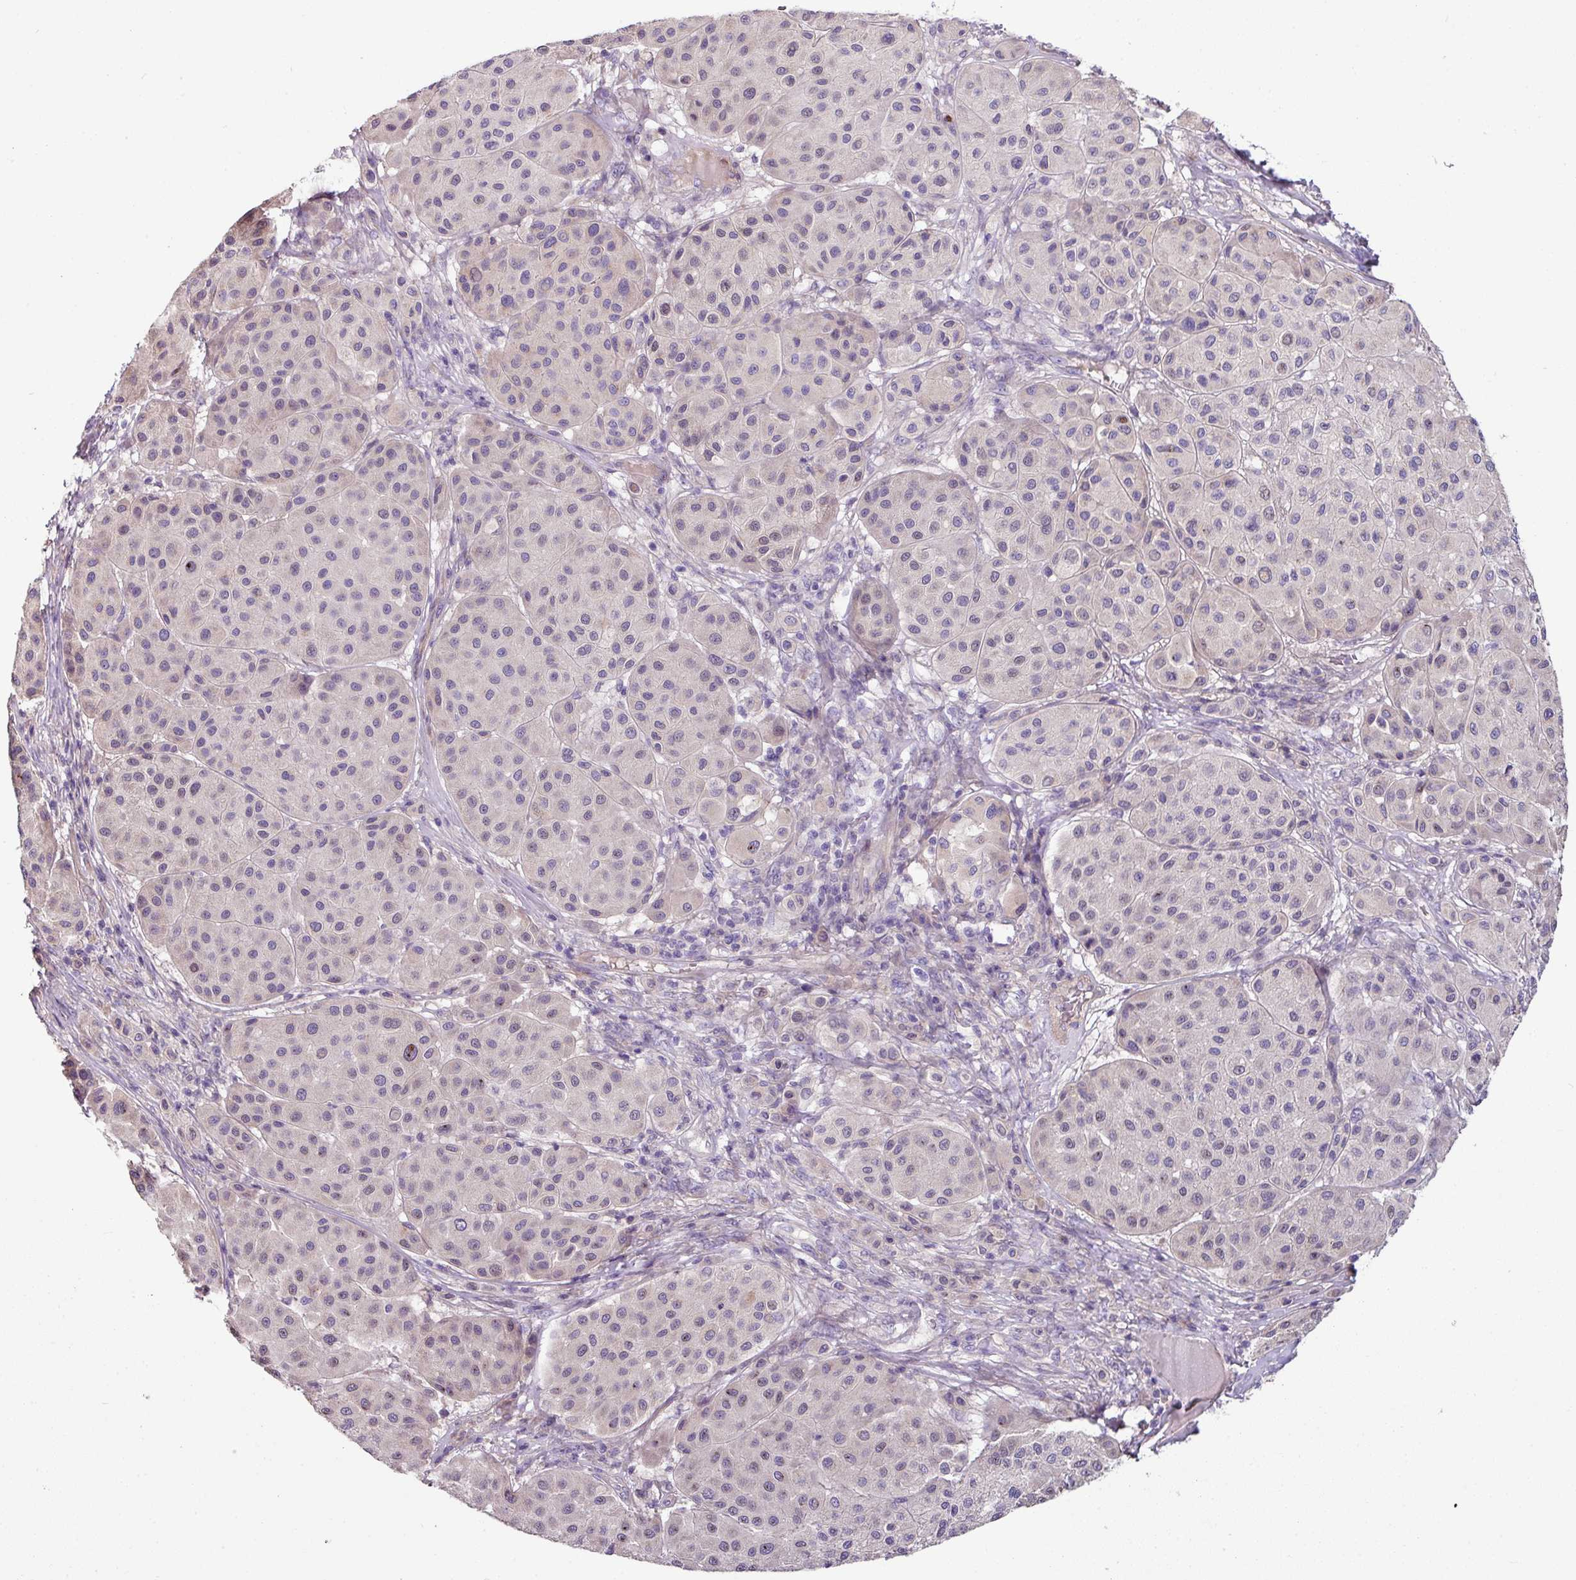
{"staining": {"intensity": "negative", "quantity": "none", "location": "none"}, "tissue": "melanoma", "cell_type": "Tumor cells", "image_type": "cancer", "snomed": [{"axis": "morphology", "description": "Malignant melanoma, Metastatic site"}, {"axis": "topography", "description": "Smooth muscle"}], "caption": "Immunohistochemical staining of malignant melanoma (metastatic site) shows no significant staining in tumor cells.", "gene": "LRRC9", "patient": {"sex": "male", "age": 41}}